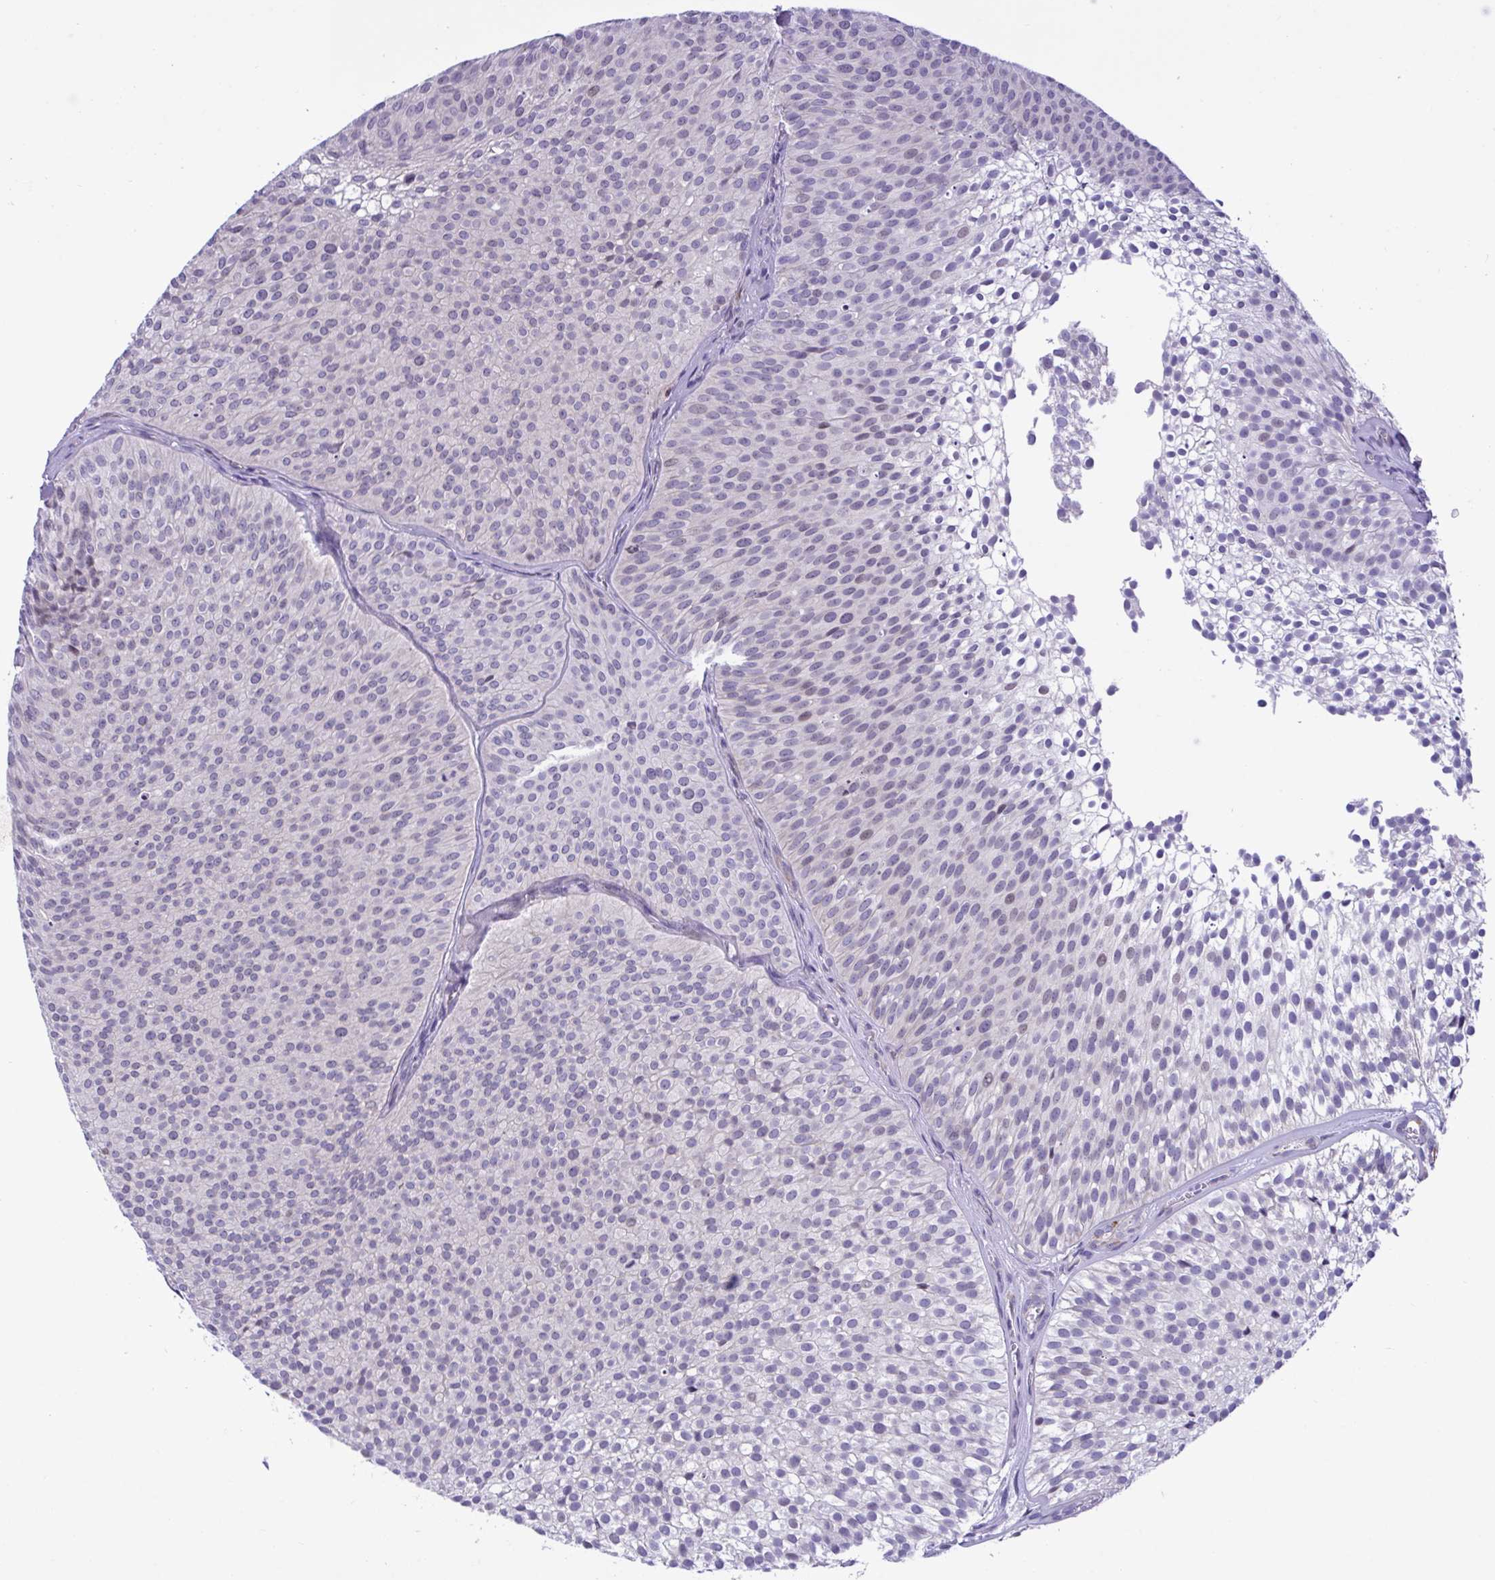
{"staining": {"intensity": "negative", "quantity": "none", "location": "none"}, "tissue": "urothelial cancer", "cell_type": "Tumor cells", "image_type": "cancer", "snomed": [{"axis": "morphology", "description": "Urothelial carcinoma, Low grade"}, {"axis": "topography", "description": "Urinary bladder"}], "caption": "Histopathology image shows no significant protein staining in tumor cells of low-grade urothelial carcinoma.", "gene": "SNX11", "patient": {"sex": "male", "age": 91}}